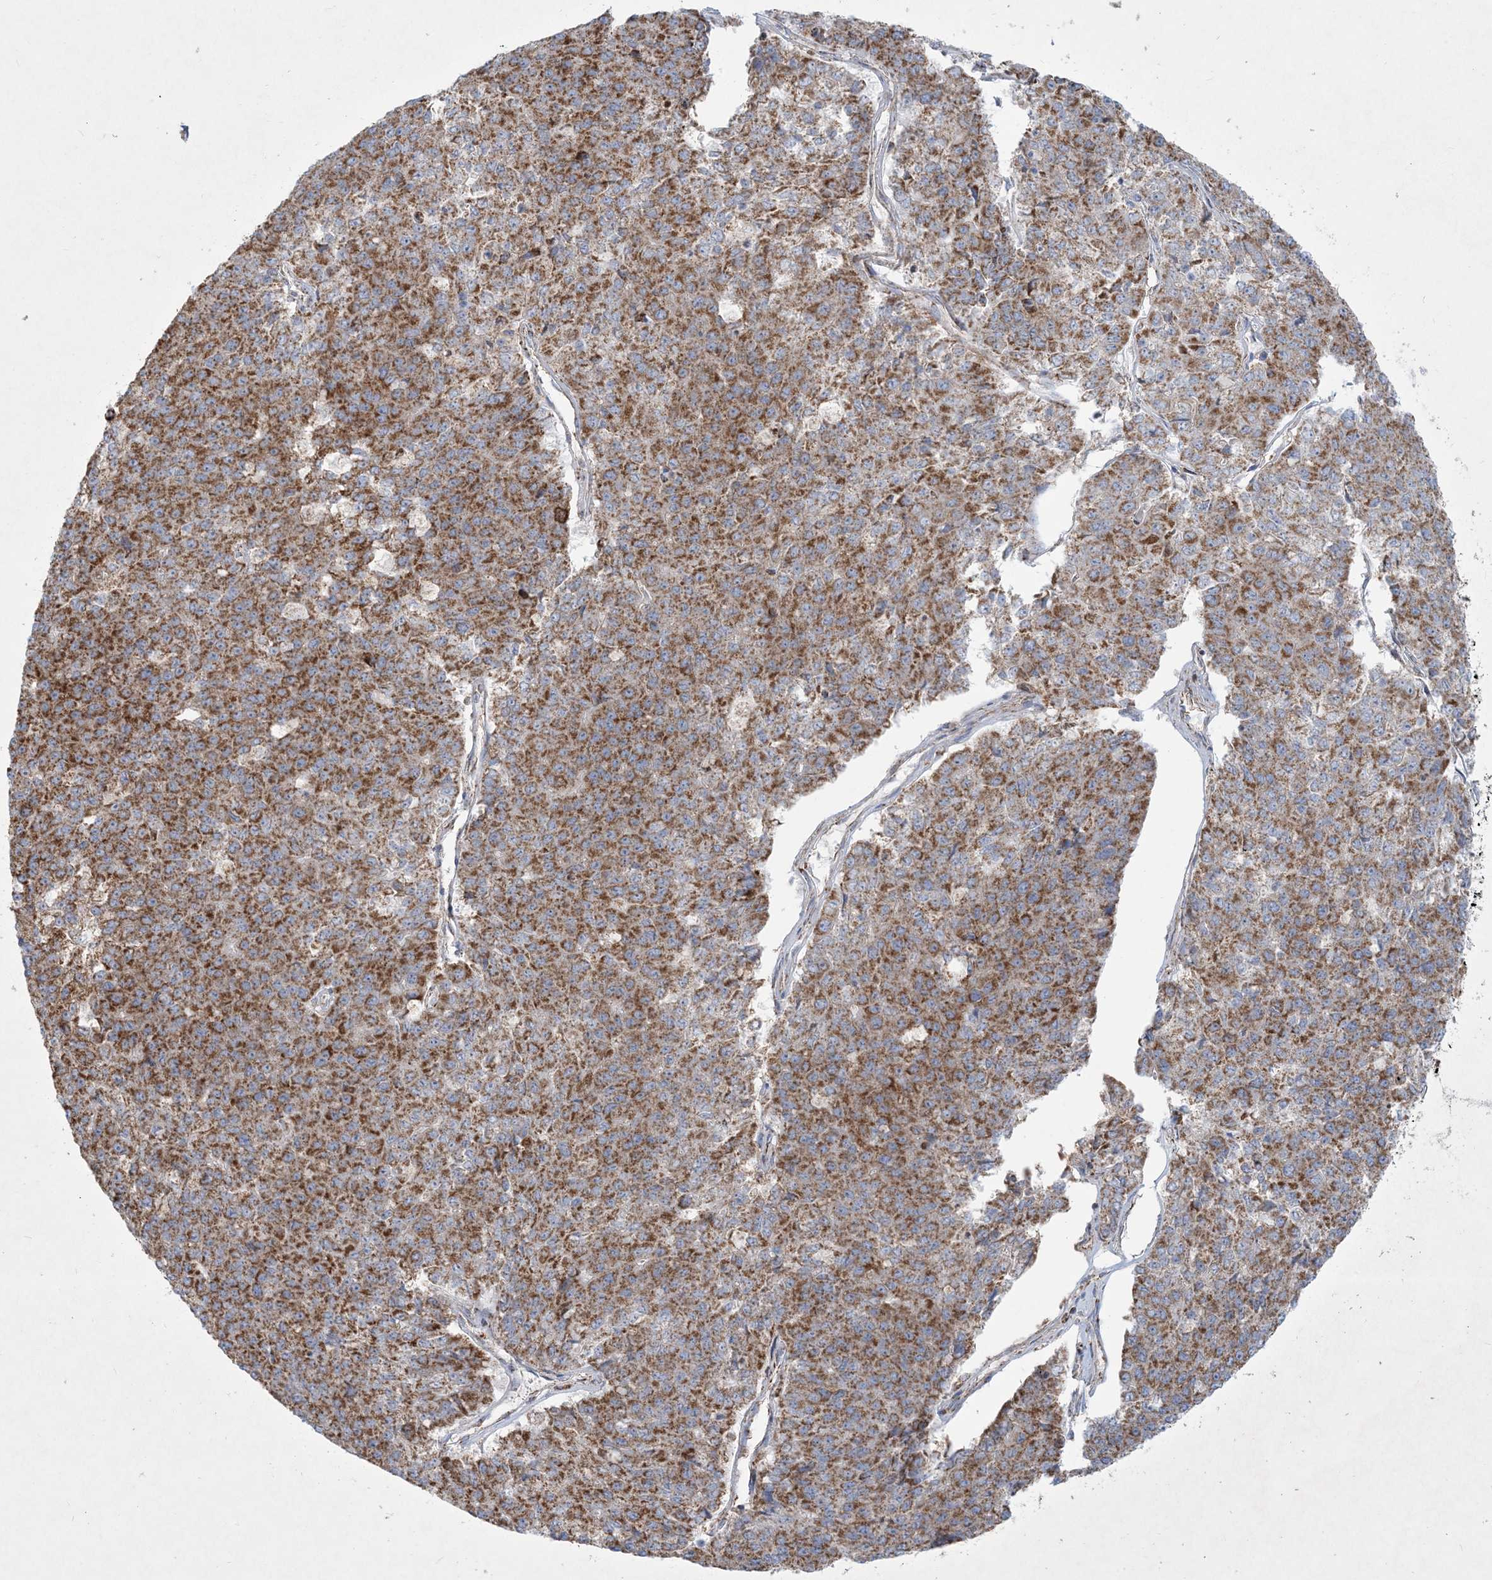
{"staining": {"intensity": "moderate", "quantity": ">75%", "location": "cytoplasmic/membranous"}, "tissue": "pancreatic cancer", "cell_type": "Tumor cells", "image_type": "cancer", "snomed": [{"axis": "morphology", "description": "Adenocarcinoma, NOS"}, {"axis": "topography", "description": "Pancreas"}], "caption": "Adenocarcinoma (pancreatic) was stained to show a protein in brown. There is medium levels of moderate cytoplasmic/membranous positivity in approximately >75% of tumor cells. (brown staining indicates protein expression, while blue staining denotes nuclei).", "gene": "BEND4", "patient": {"sex": "male", "age": 50}}